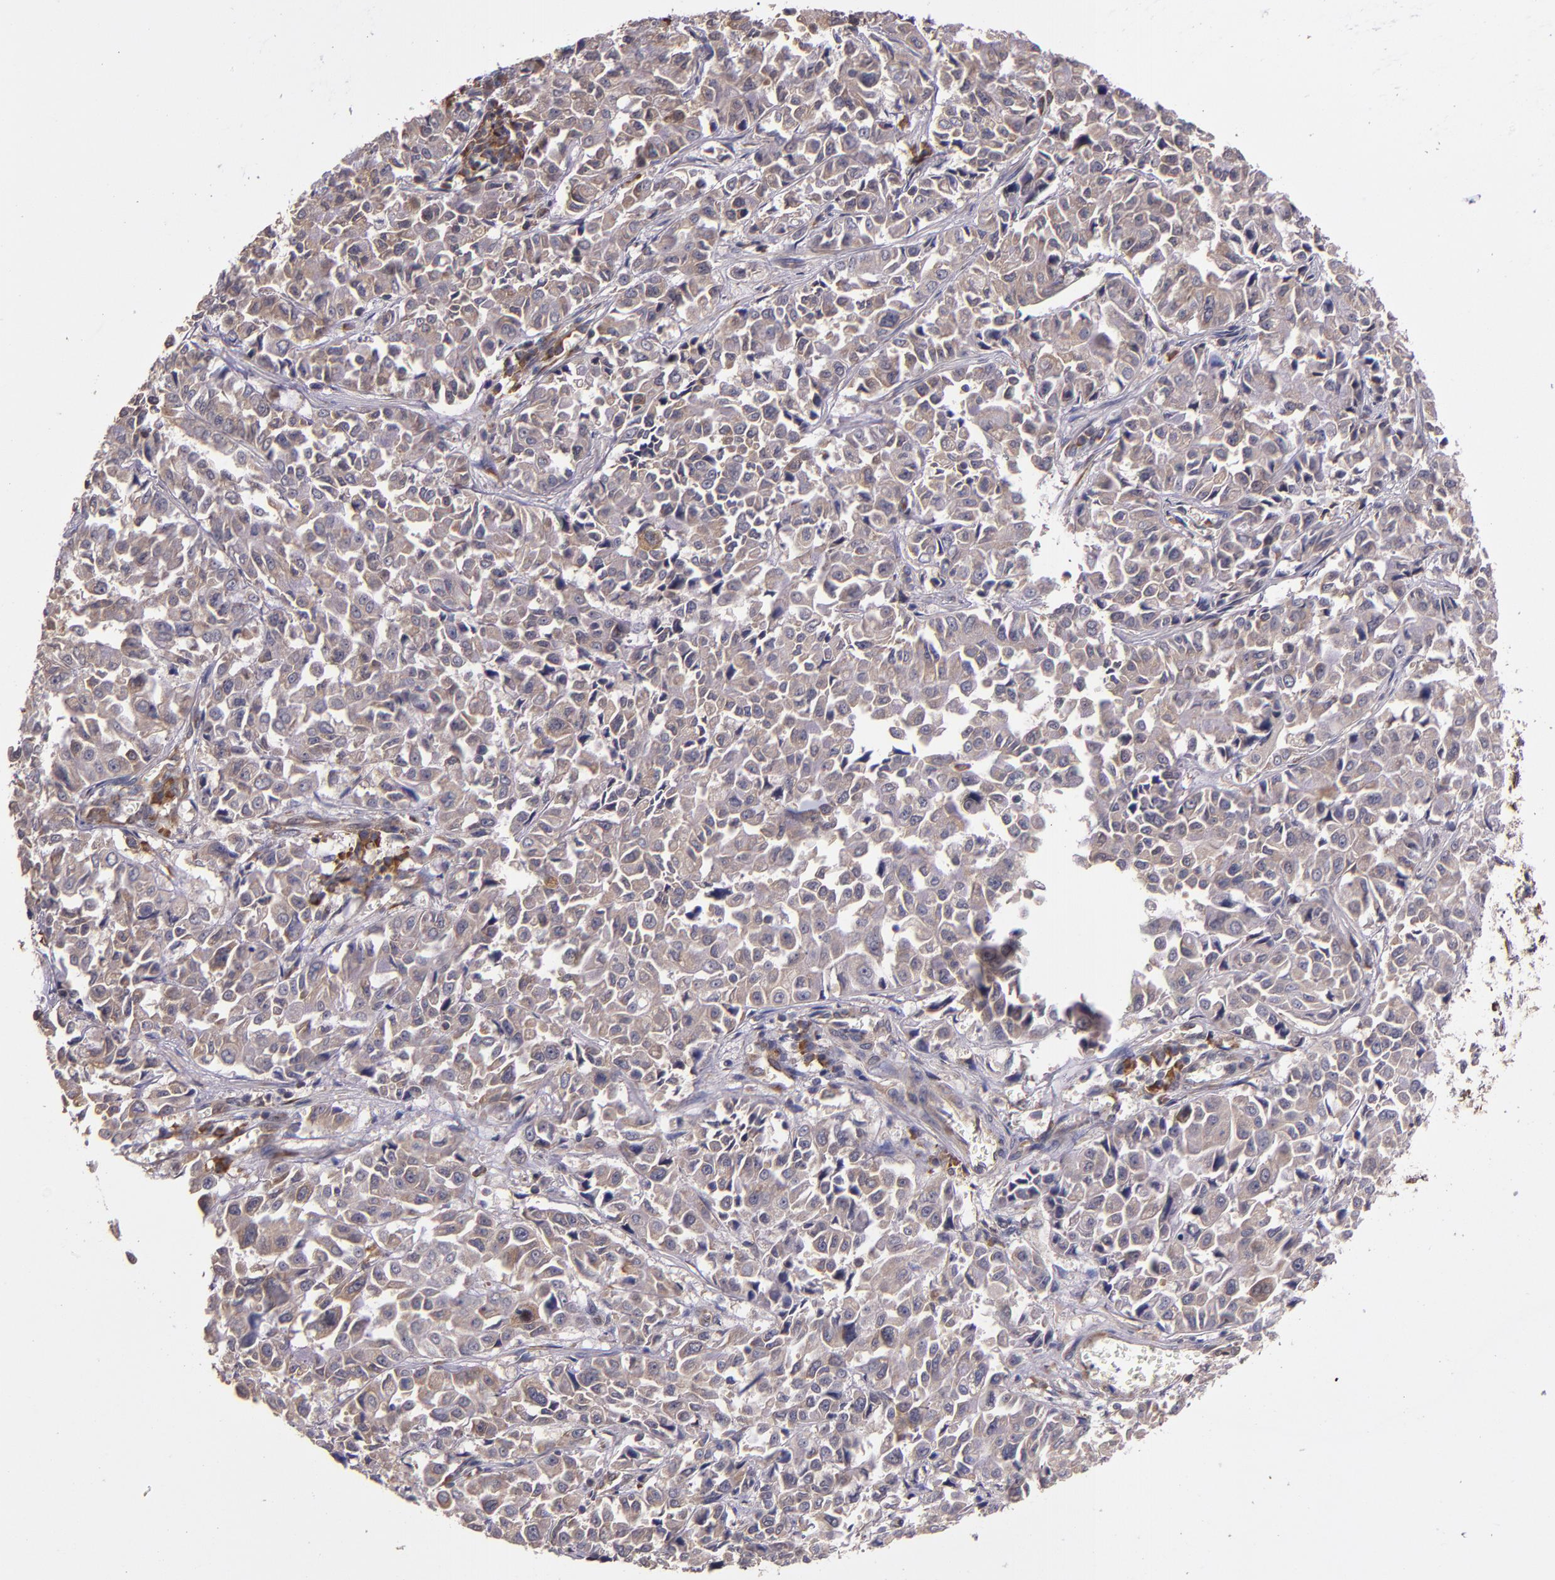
{"staining": {"intensity": "weak", "quantity": ">75%", "location": "cytoplasmic/membranous"}, "tissue": "pancreatic cancer", "cell_type": "Tumor cells", "image_type": "cancer", "snomed": [{"axis": "morphology", "description": "Adenocarcinoma, NOS"}, {"axis": "topography", "description": "Pancreas"}], "caption": "Protein expression analysis of adenocarcinoma (pancreatic) demonstrates weak cytoplasmic/membranous staining in about >75% of tumor cells. (Stains: DAB in brown, nuclei in blue, Microscopy: brightfield microscopy at high magnification).", "gene": "PRAF2", "patient": {"sex": "female", "age": 52}}